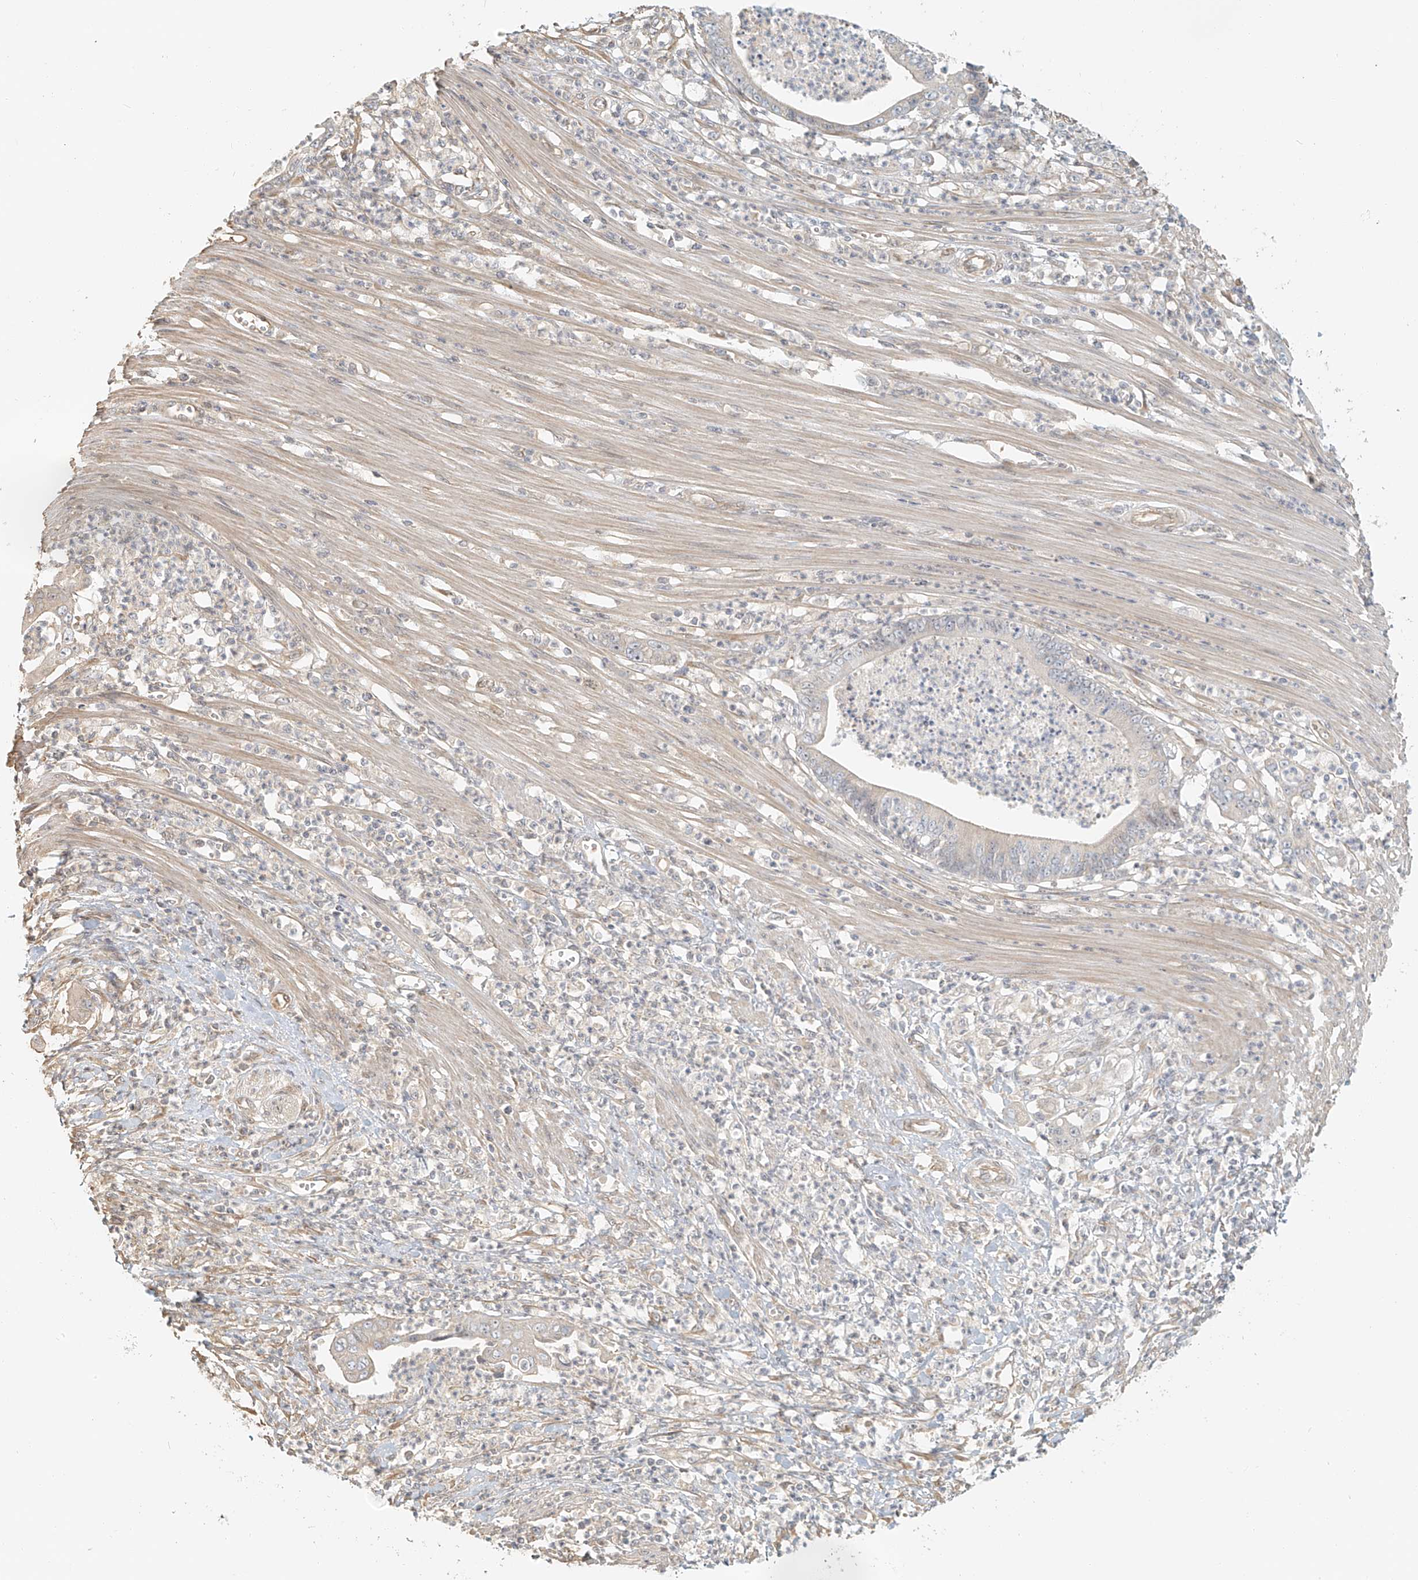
{"staining": {"intensity": "negative", "quantity": "none", "location": "none"}, "tissue": "pancreatic cancer", "cell_type": "Tumor cells", "image_type": "cancer", "snomed": [{"axis": "morphology", "description": "Adenocarcinoma, NOS"}, {"axis": "topography", "description": "Pancreas"}], "caption": "There is no significant positivity in tumor cells of adenocarcinoma (pancreatic).", "gene": "UPK1B", "patient": {"sex": "male", "age": 69}}